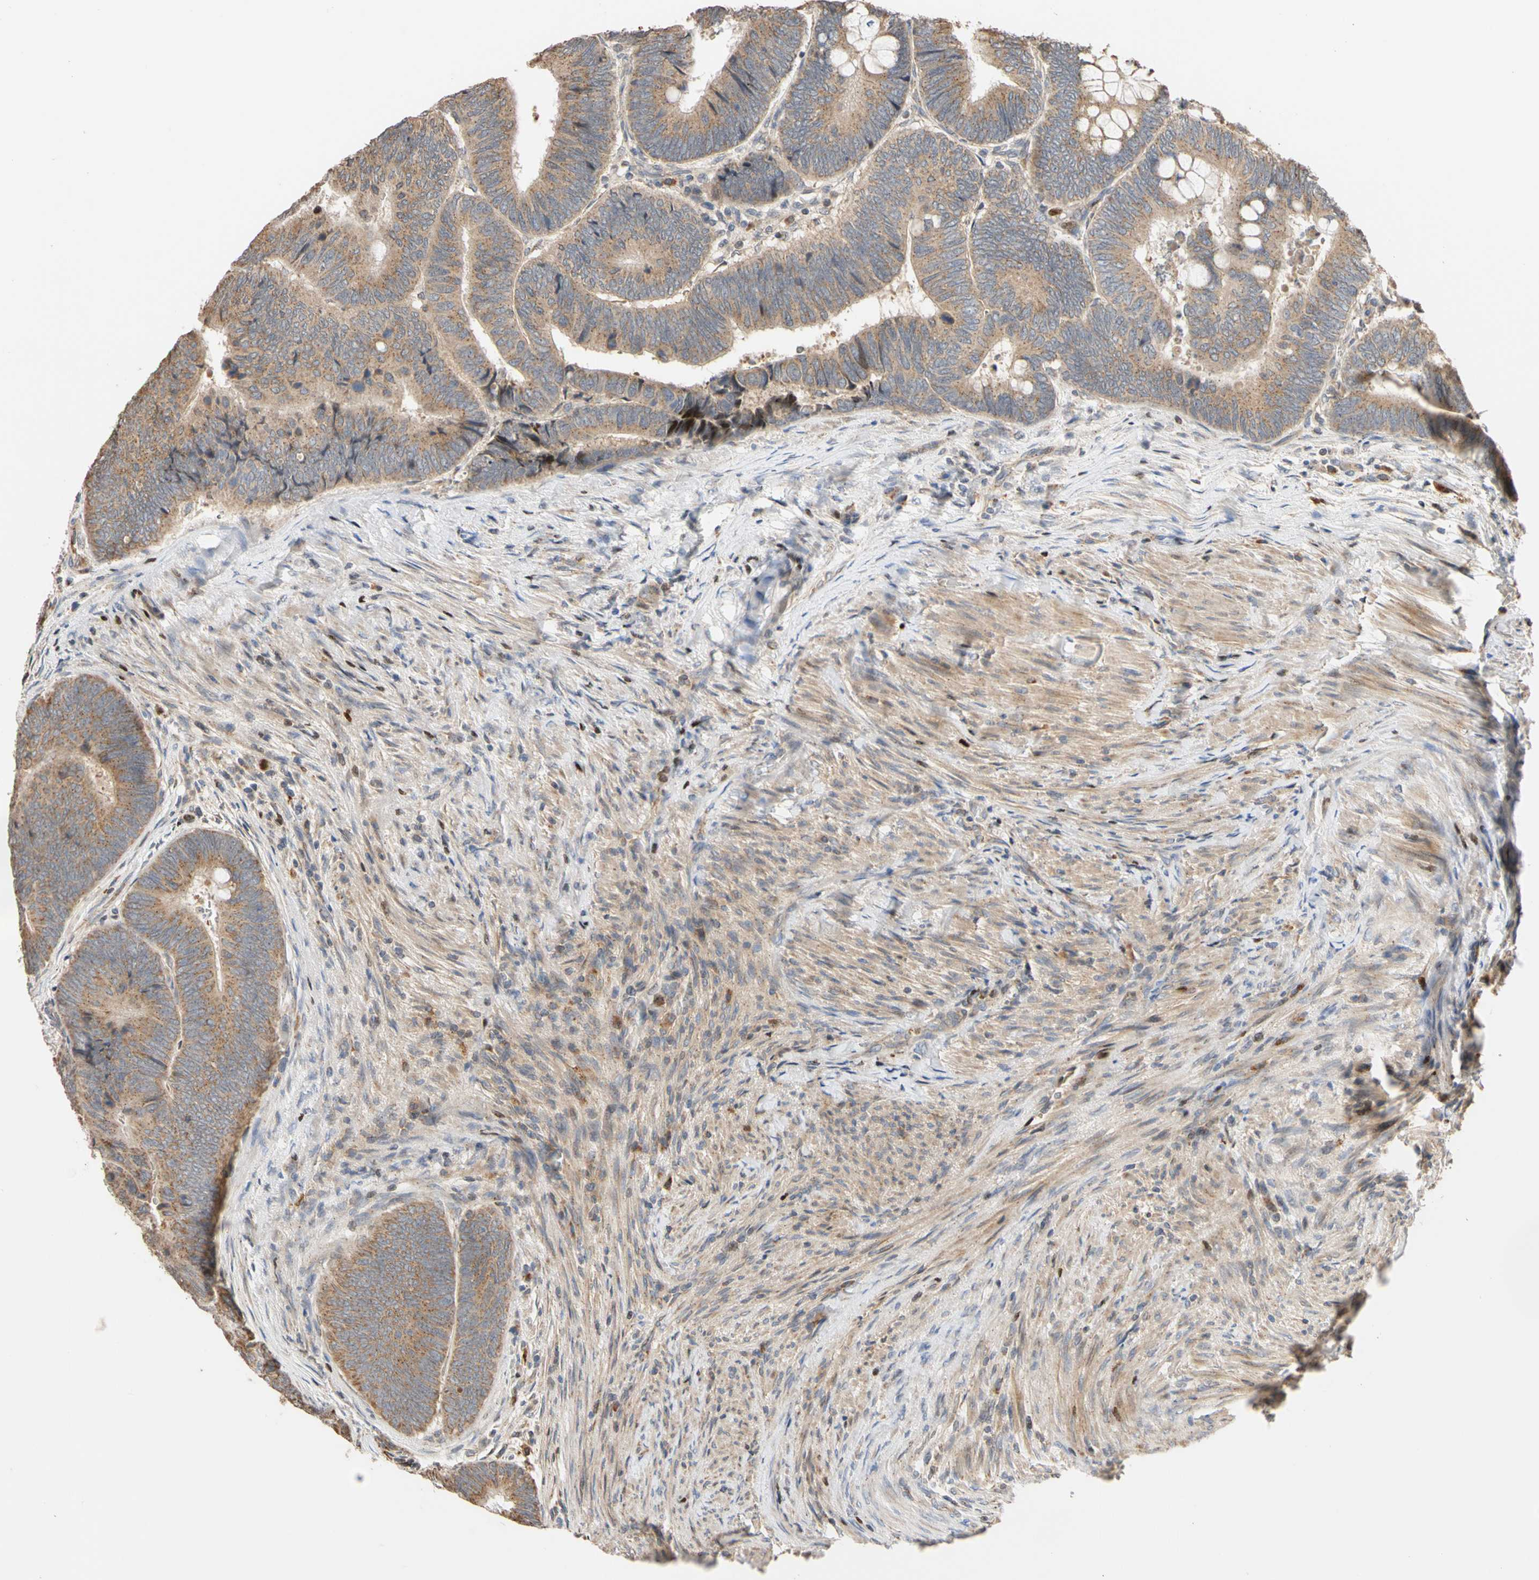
{"staining": {"intensity": "moderate", "quantity": ">75%", "location": "cytoplasmic/membranous"}, "tissue": "colorectal cancer", "cell_type": "Tumor cells", "image_type": "cancer", "snomed": [{"axis": "morphology", "description": "Normal tissue, NOS"}, {"axis": "morphology", "description": "Adenocarcinoma, NOS"}, {"axis": "topography", "description": "Rectum"}, {"axis": "topography", "description": "Peripheral nerve tissue"}], "caption": "Colorectal cancer tissue demonstrates moderate cytoplasmic/membranous expression in approximately >75% of tumor cells Nuclei are stained in blue.", "gene": "IP6K2", "patient": {"sex": "male", "age": 92}}